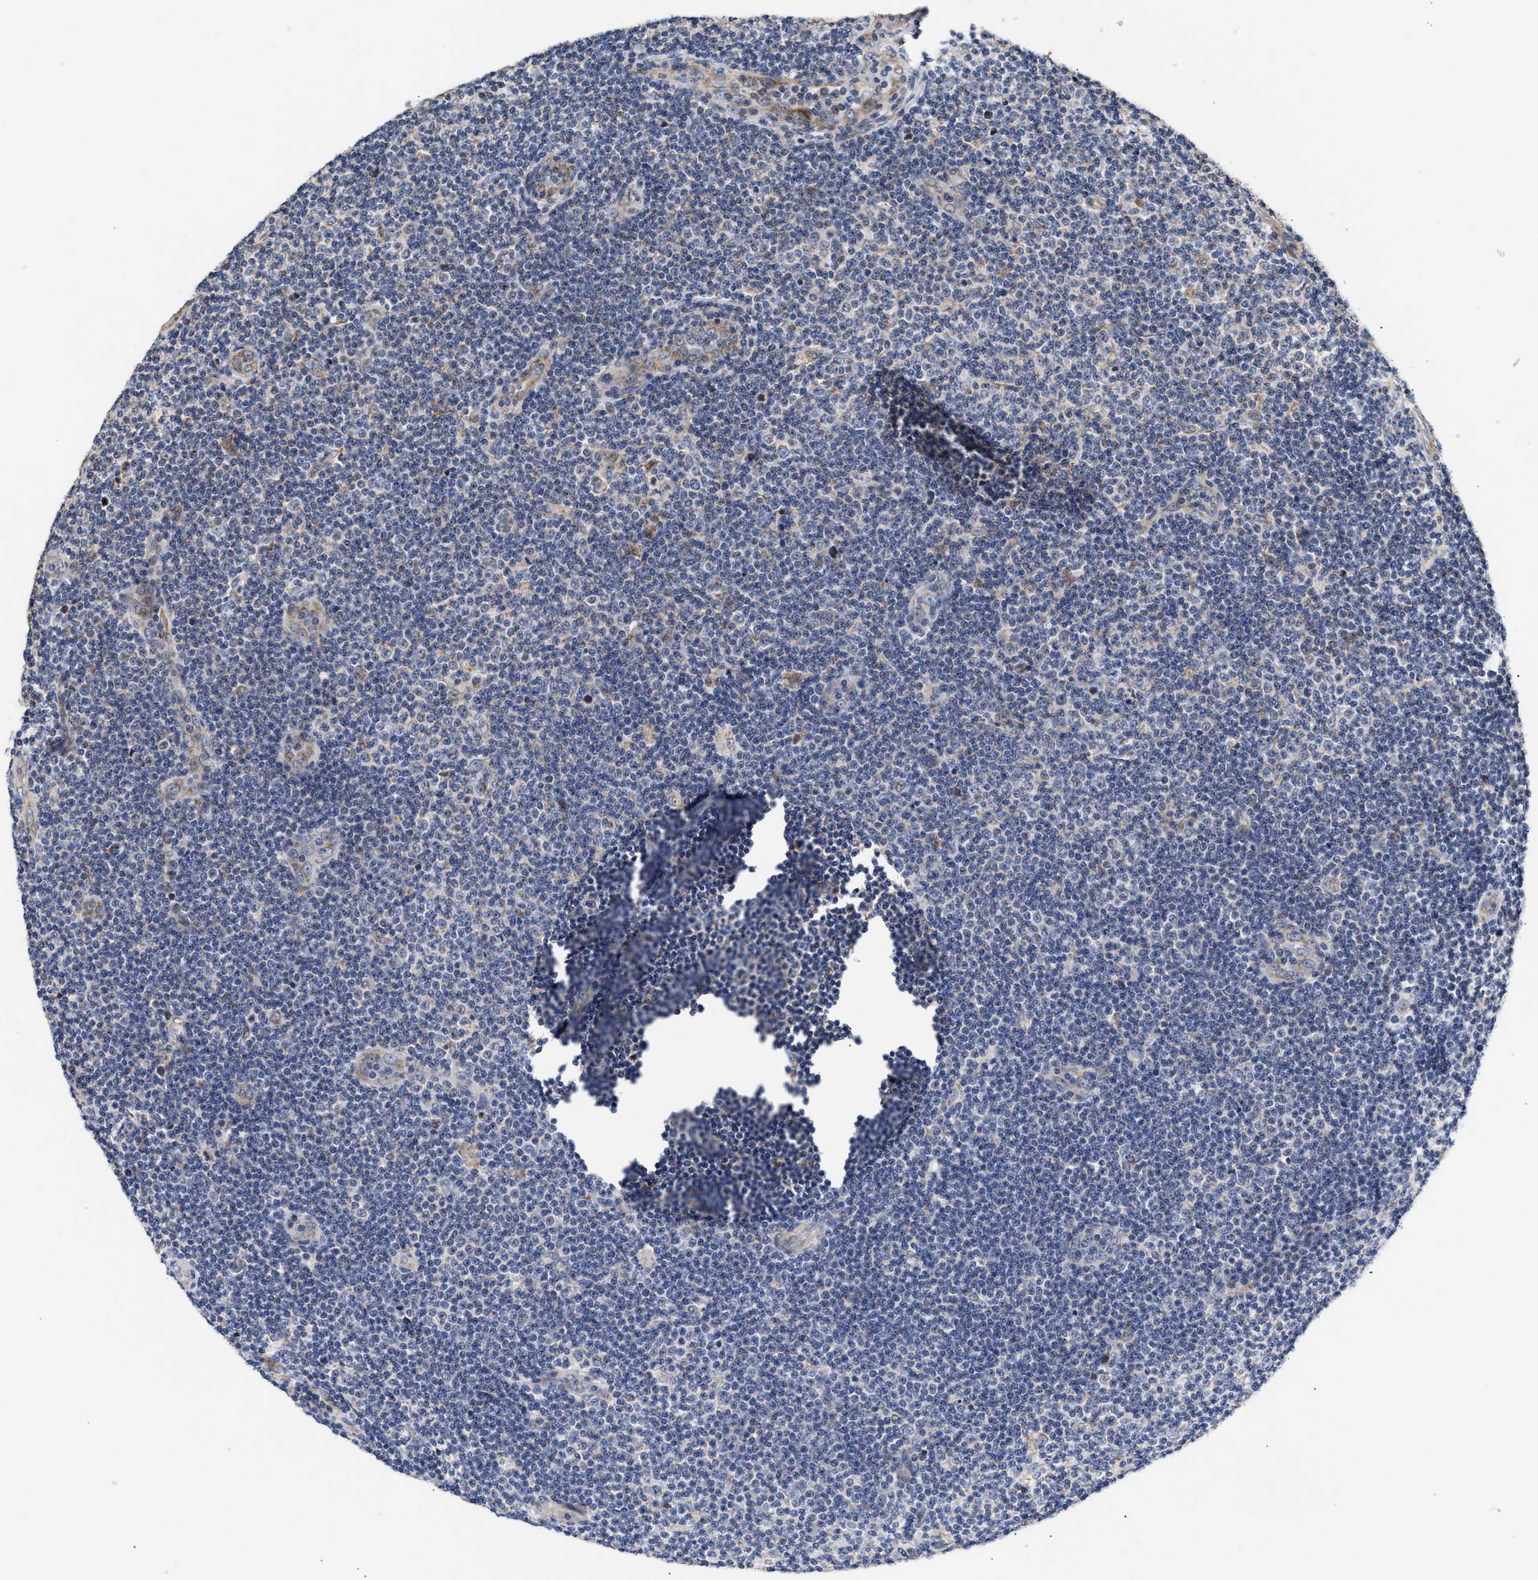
{"staining": {"intensity": "negative", "quantity": "none", "location": "none"}, "tissue": "lymphoma", "cell_type": "Tumor cells", "image_type": "cancer", "snomed": [{"axis": "morphology", "description": "Malignant lymphoma, non-Hodgkin's type, Low grade"}, {"axis": "topography", "description": "Lymph node"}], "caption": "Immunohistochemistry of human malignant lymphoma, non-Hodgkin's type (low-grade) demonstrates no expression in tumor cells.", "gene": "MALSU1", "patient": {"sex": "male", "age": 83}}